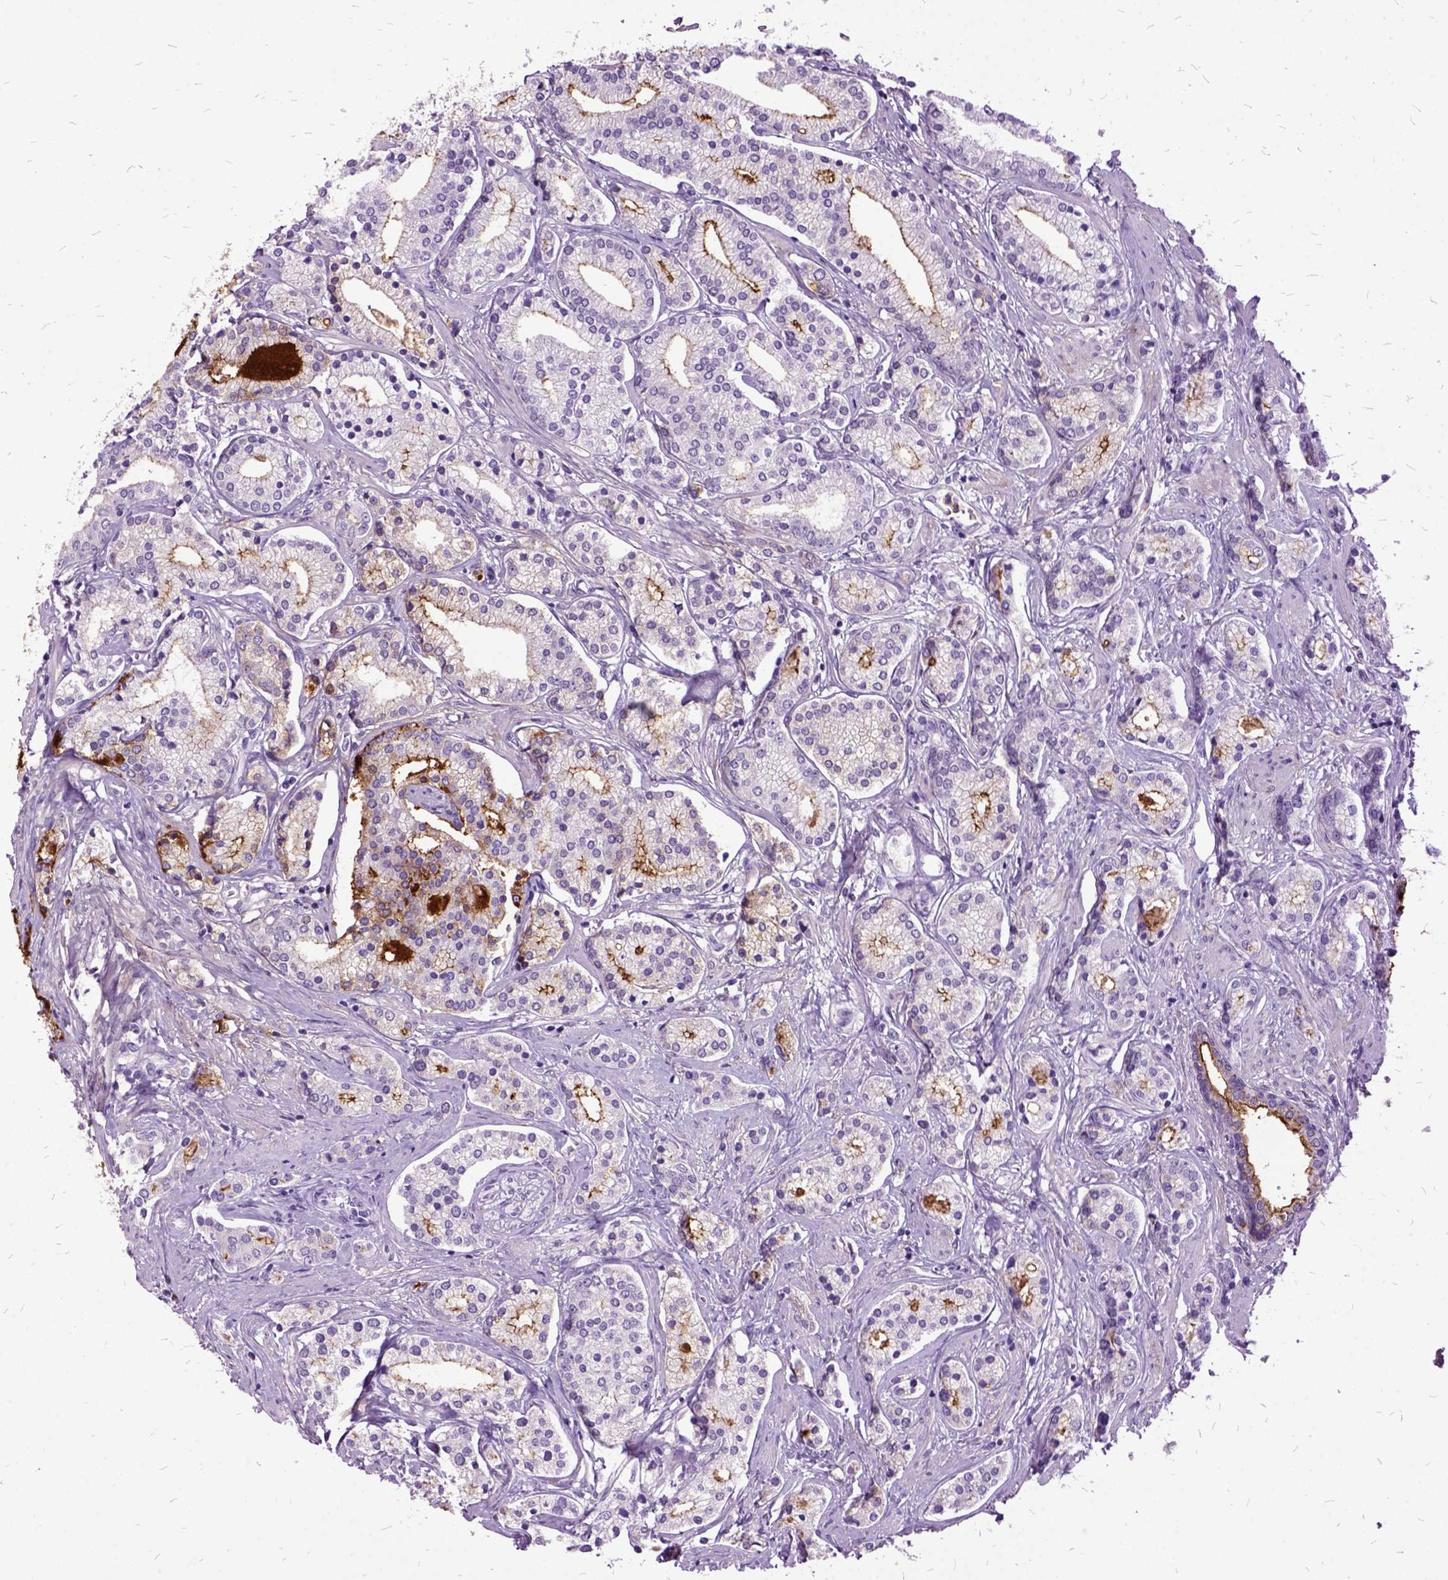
{"staining": {"intensity": "strong", "quantity": "<25%", "location": "cytoplasmic/membranous"}, "tissue": "prostate cancer", "cell_type": "Tumor cells", "image_type": "cancer", "snomed": [{"axis": "morphology", "description": "Adenocarcinoma, High grade"}, {"axis": "topography", "description": "Prostate"}], "caption": "The micrograph shows immunohistochemical staining of prostate cancer. There is strong cytoplasmic/membranous staining is identified in about <25% of tumor cells. Ihc stains the protein in brown and the nuclei are stained blue.", "gene": "MME", "patient": {"sex": "male", "age": 58}}